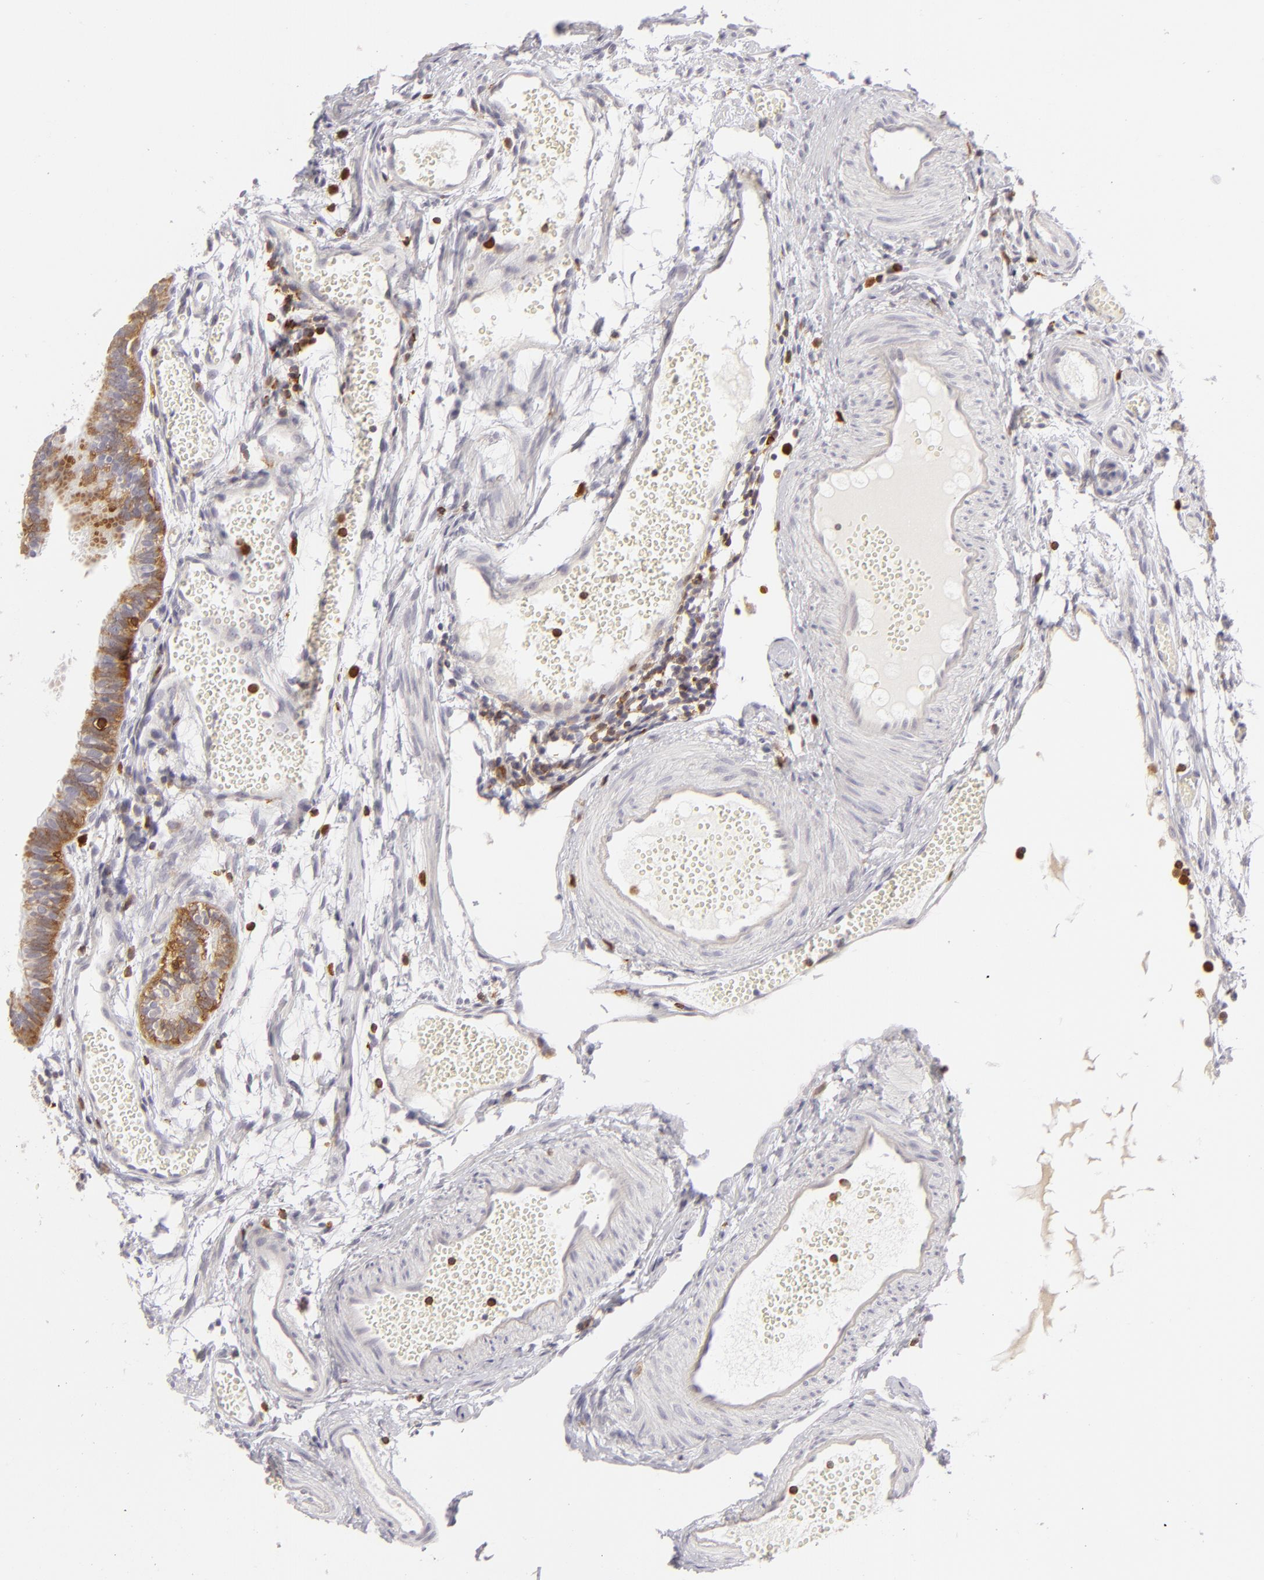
{"staining": {"intensity": "moderate", "quantity": "25%-75%", "location": "cytoplasmic/membranous"}, "tissue": "fallopian tube", "cell_type": "Glandular cells", "image_type": "normal", "snomed": [{"axis": "morphology", "description": "Normal tissue, NOS"}, {"axis": "topography", "description": "Fallopian tube"}], "caption": "This photomicrograph shows IHC staining of normal fallopian tube, with medium moderate cytoplasmic/membranous expression in approximately 25%-75% of glandular cells.", "gene": "APOBEC3G", "patient": {"sex": "female", "age": 29}}